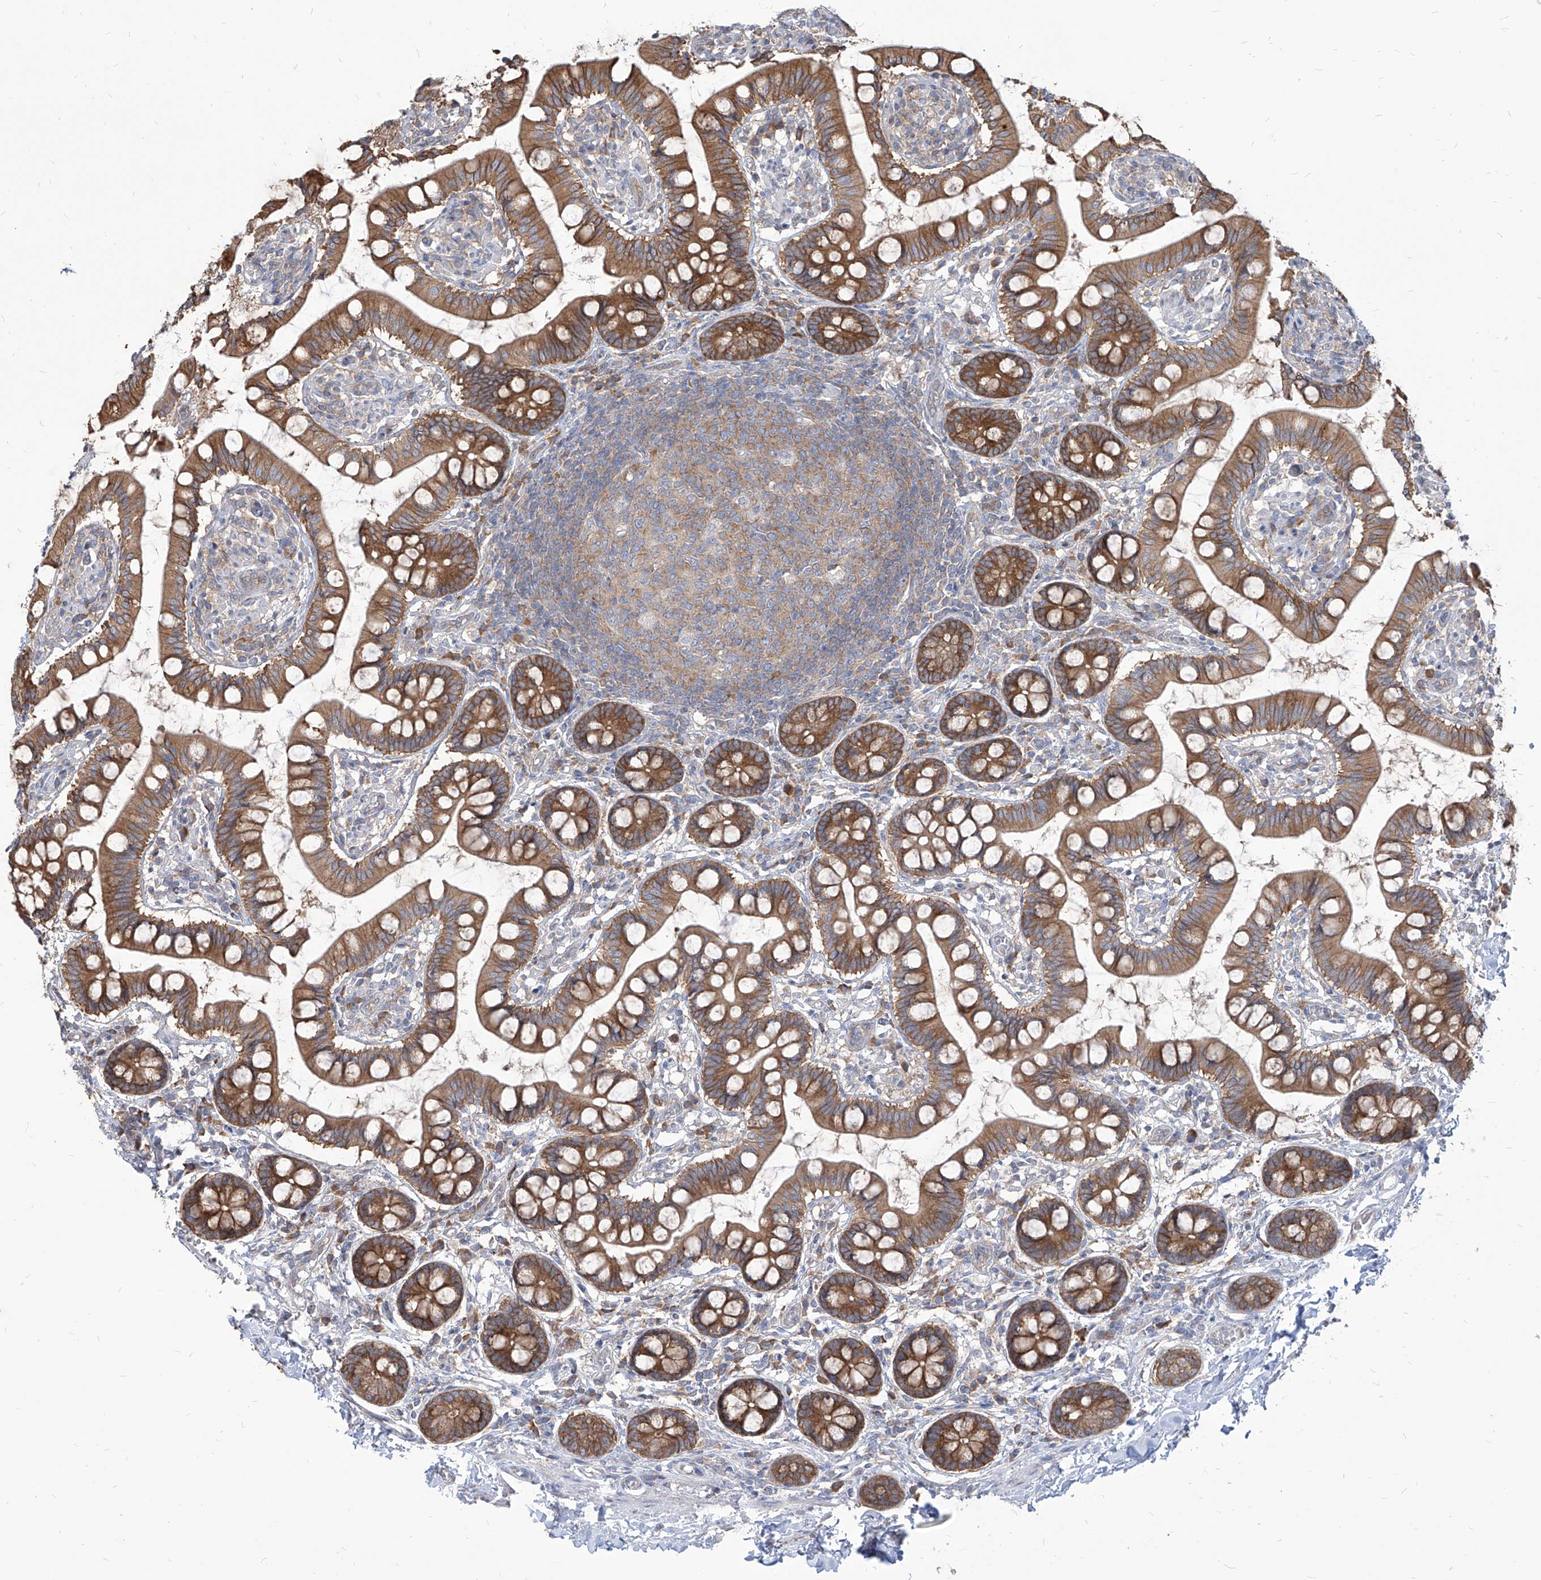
{"staining": {"intensity": "strong", "quantity": ">75%", "location": "cytoplasmic/membranous"}, "tissue": "small intestine", "cell_type": "Glandular cells", "image_type": "normal", "snomed": [{"axis": "morphology", "description": "Normal tissue, NOS"}, {"axis": "topography", "description": "Small intestine"}], "caption": "Small intestine stained with immunohistochemistry (IHC) exhibits strong cytoplasmic/membranous expression in about >75% of glandular cells.", "gene": "FAM83B", "patient": {"sex": "male", "age": 52}}